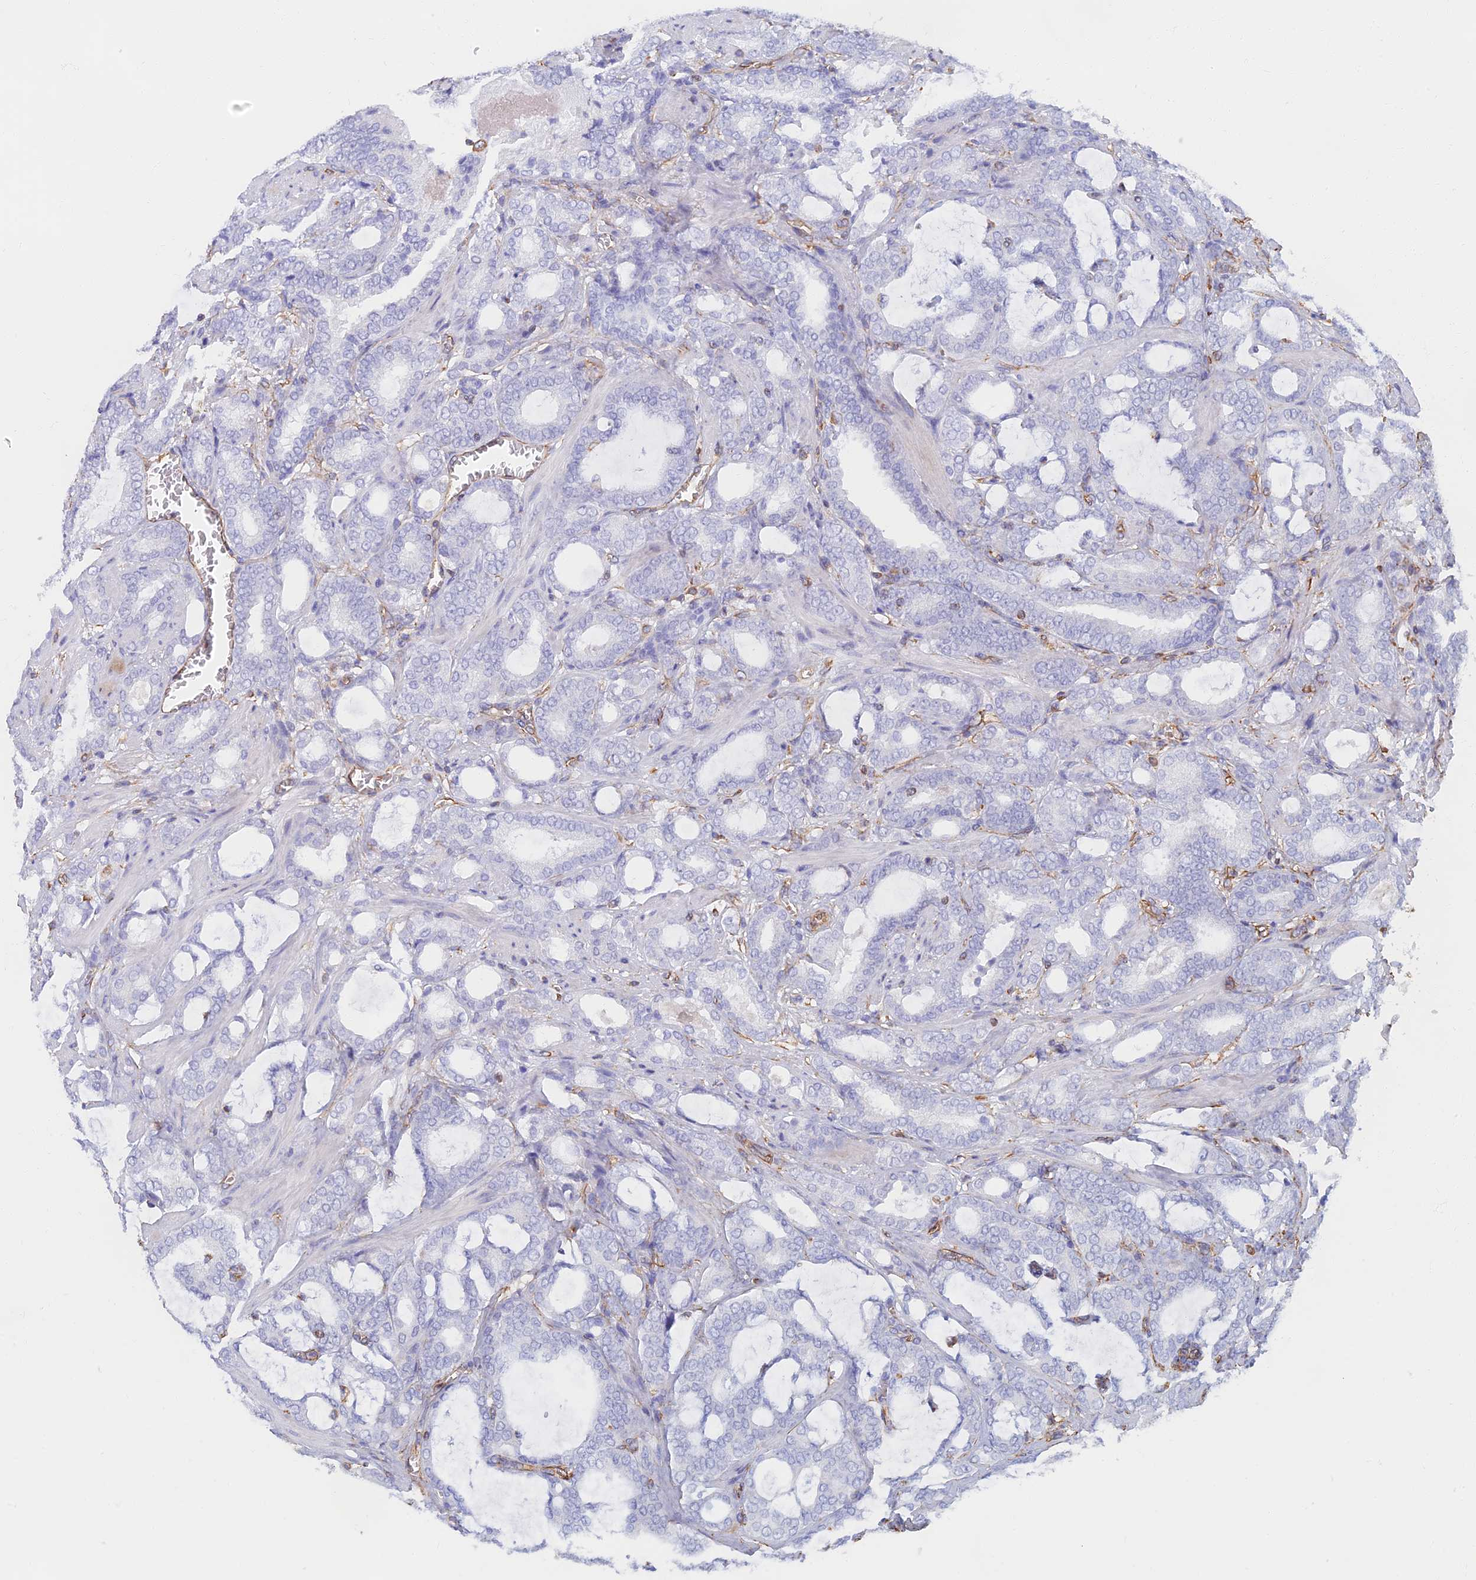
{"staining": {"intensity": "negative", "quantity": "none", "location": "none"}, "tissue": "prostate cancer", "cell_type": "Tumor cells", "image_type": "cancer", "snomed": [{"axis": "morphology", "description": "Adenocarcinoma, High grade"}, {"axis": "topography", "description": "Prostate and seminal vesicle, NOS"}], "caption": "This micrograph is of prostate cancer (adenocarcinoma (high-grade)) stained with immunohistochemistry (IHC) to label a protein in brown with the nuclei are counter-stained blue. There is no expression in tumor cells.", "gene": "RMC1", "patient": {"sex": "male", "age": 67}}